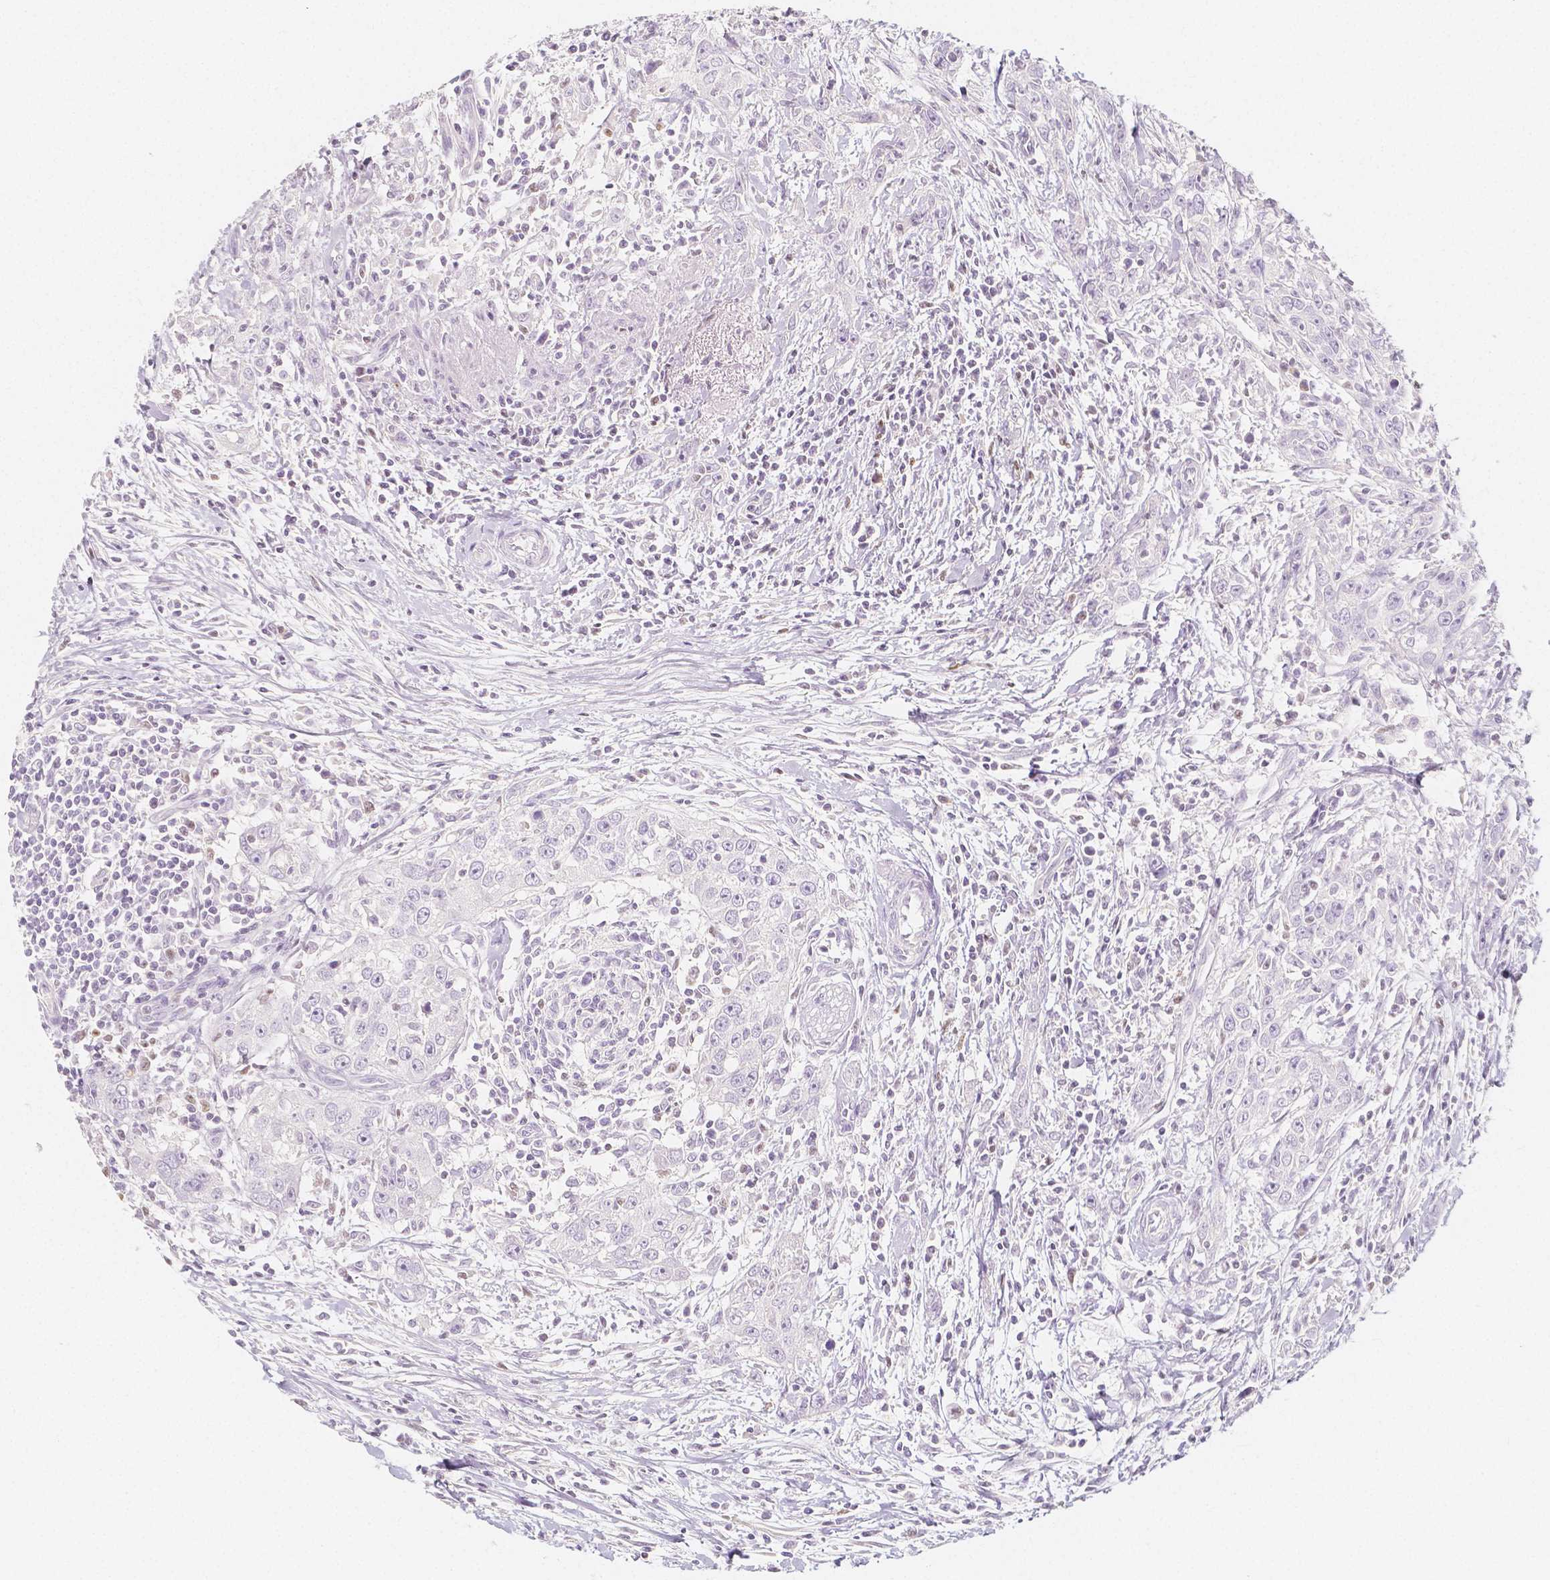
{"staining": {"intensity": "negative", "quantity": "none", "location": "none"}, "tissue": "urothelial cancer", "cell_type": "Tumor cells", "image_type": "cancer", "snomed": [{"axis": "morphology", "description": "Urothelial carcinoma, High grade"}, {"axis": "topography", "description": "Urinary bladder"}], "caption": "This is an immunohistochemistry (IHC) micrograph of urothelial carcinoma (high-grade). There is no expression in tumor cells.", "gene": "BATF", "patient": {"sex": "male", "age": 83}}